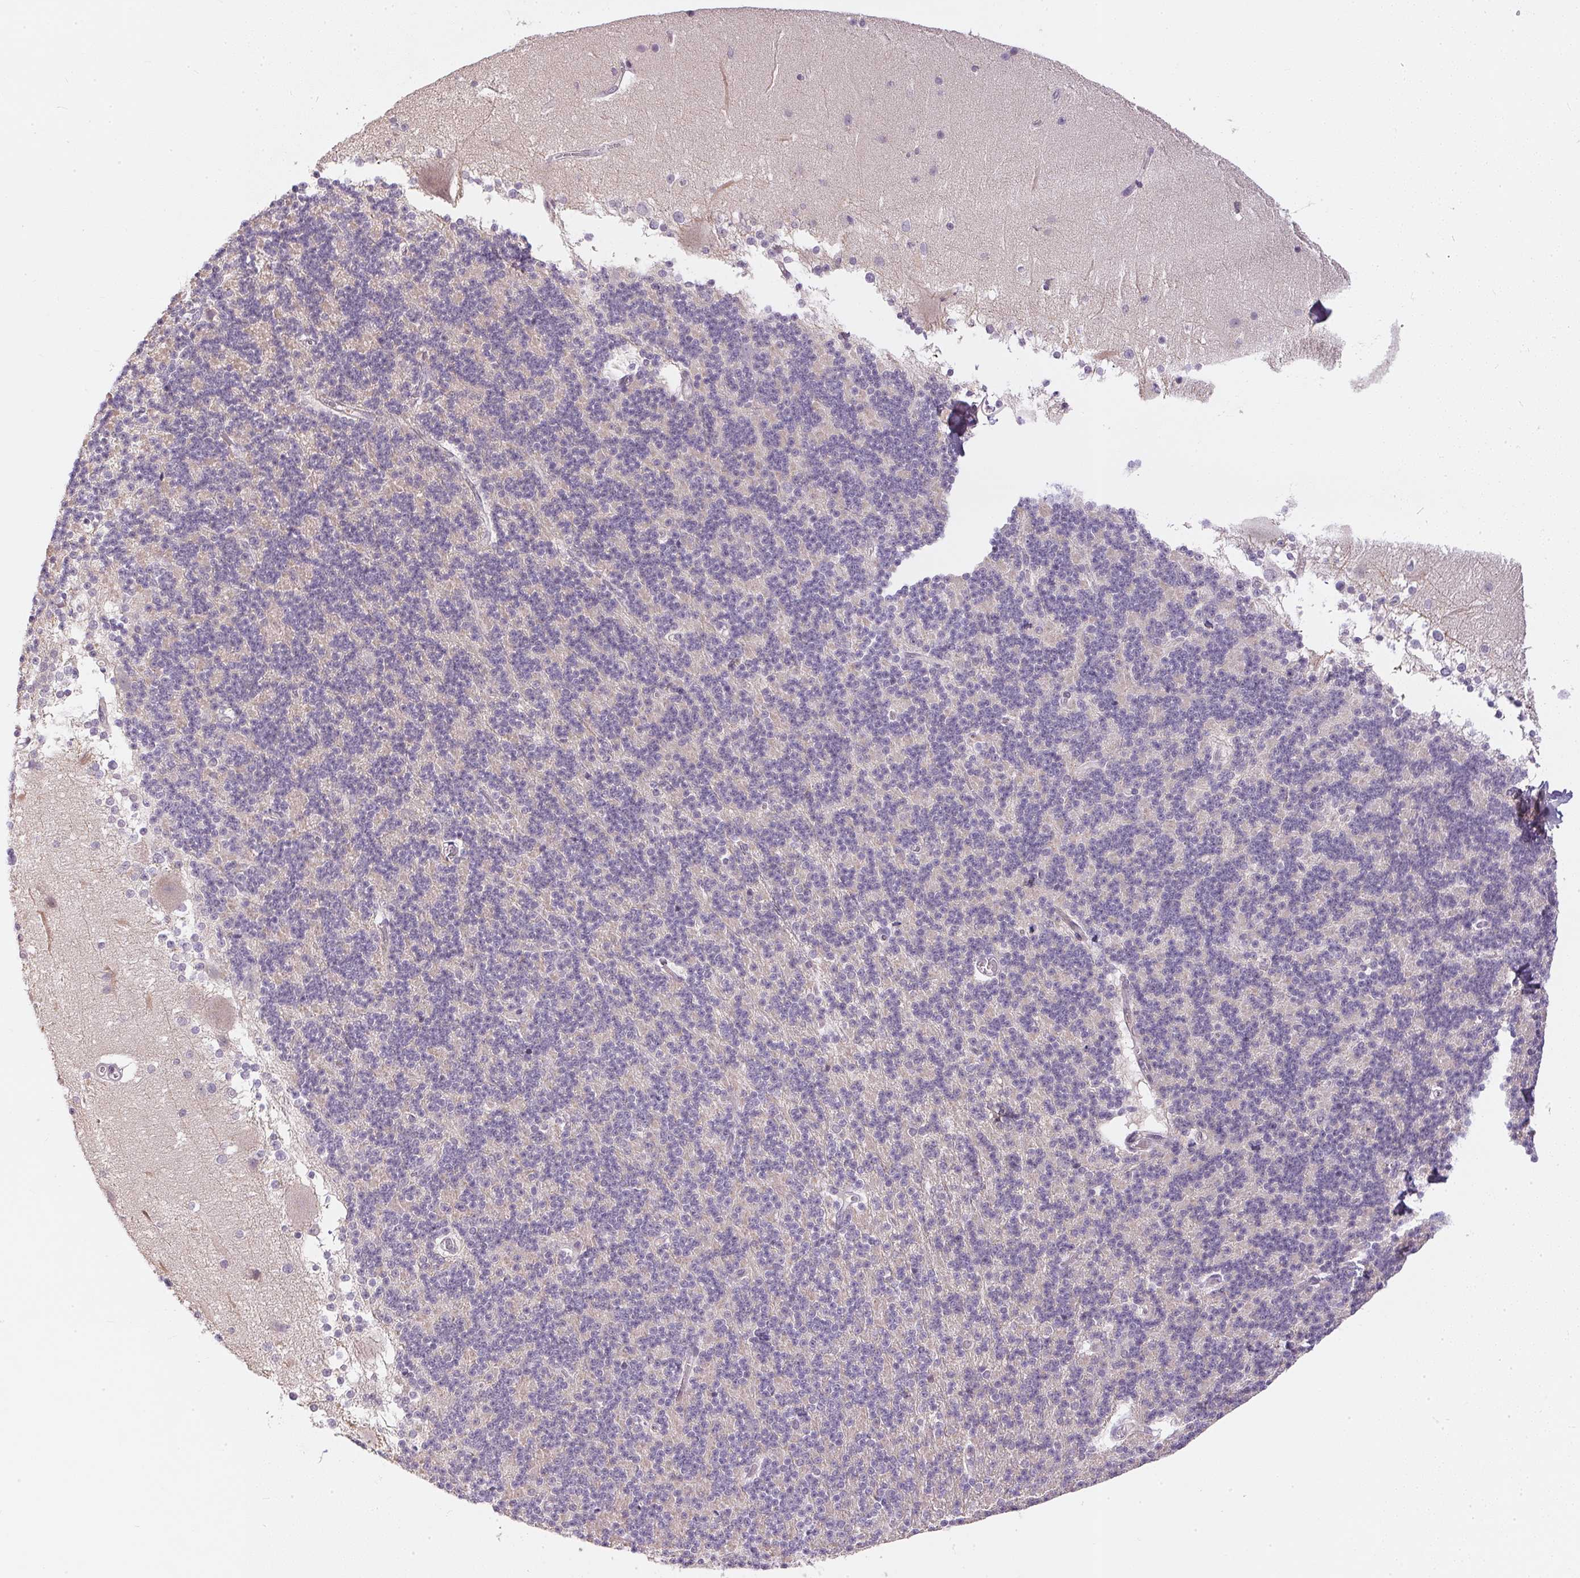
{"staining": {"intensity": "negative", "quantity": "none", "location": "none"}, "tissue": "cerebellum", "cell_type": "Cells in granular layer", "image_type": "normal", "snomed": [{"axis": "morphology", "description": "Normal tissue, NOS"}, {"axis": "topography", "description": "Cerebellum"}], "caption": "This is a photomicrograph of immunohistochemistry staining of unremarkable cerebellum, which shows no positivity in cells in granular layer. (Brightfield microscopy of DAB (3,3'-diaminobenzidine) immunohistochemistry (IHC) at high magnification).", "gene": "TTC23L", "patient": {"sex": "female", "age": 19}}